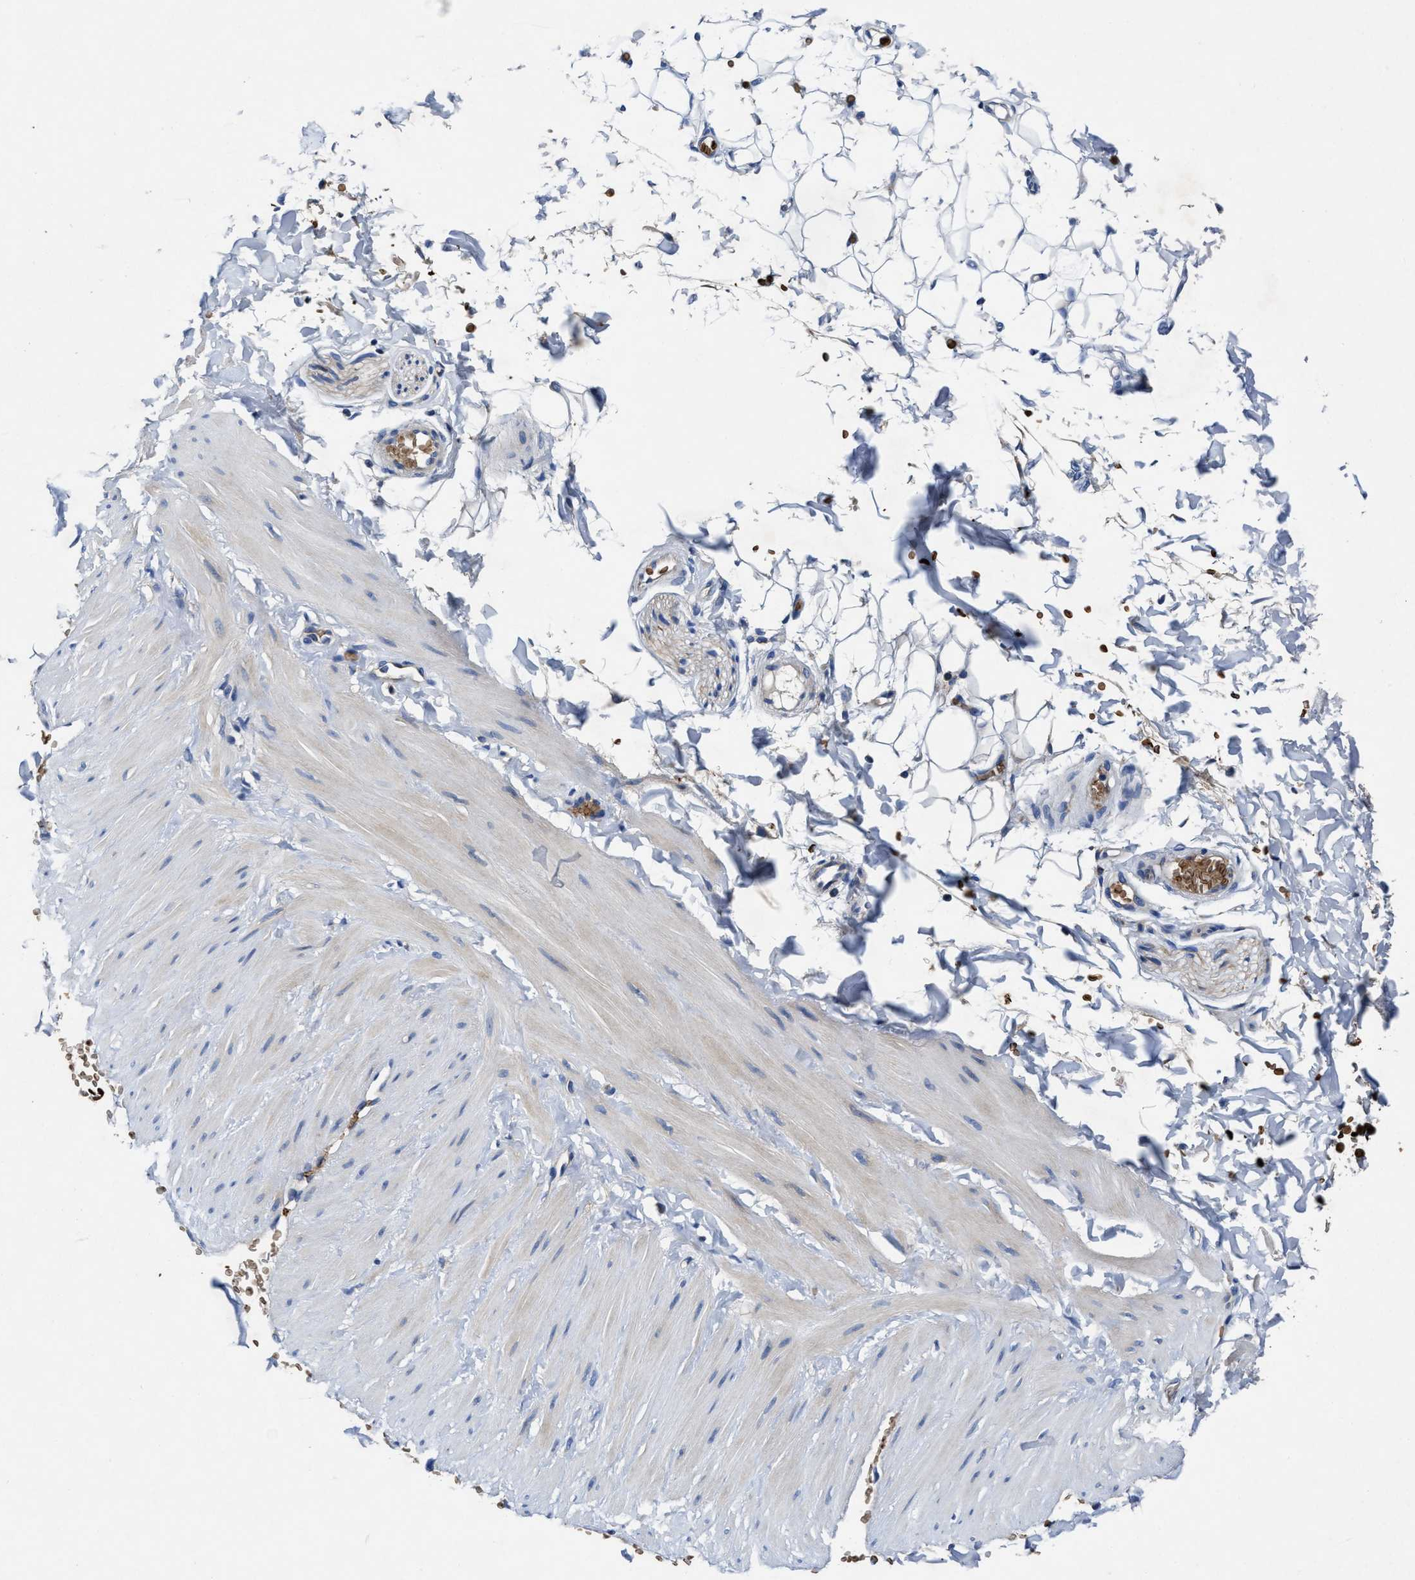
{"staining": {"intensity": "negative", "quantity": "none", "location": "none"}, "tissue": "adipose tissue", "cell_type": "Adipocytes", "image_type": "normal", "snomed": [{"axis": "morphology", "description": "Normal tissue, NOS"}, {"axis": "topography", "description": "Adipose tissue"}, {"axis": "topography", "description": "Vascular tissue"}, {"axis": "topography", "description": "Peripheral nerve tissue"}], "caption": "Immunohistochemistry (IHC) photomicrograph of benign adipose tissue: human adipose tissue stained with DAB (3,3'-diaminobenzidine) displays no significant protein expression in adipocytes. (DAB immunohistochemistry (IHC) with hematoxylin counter stain).", "gene": "PHLPP1", "patient": {"sex": "male", "age": 25}}